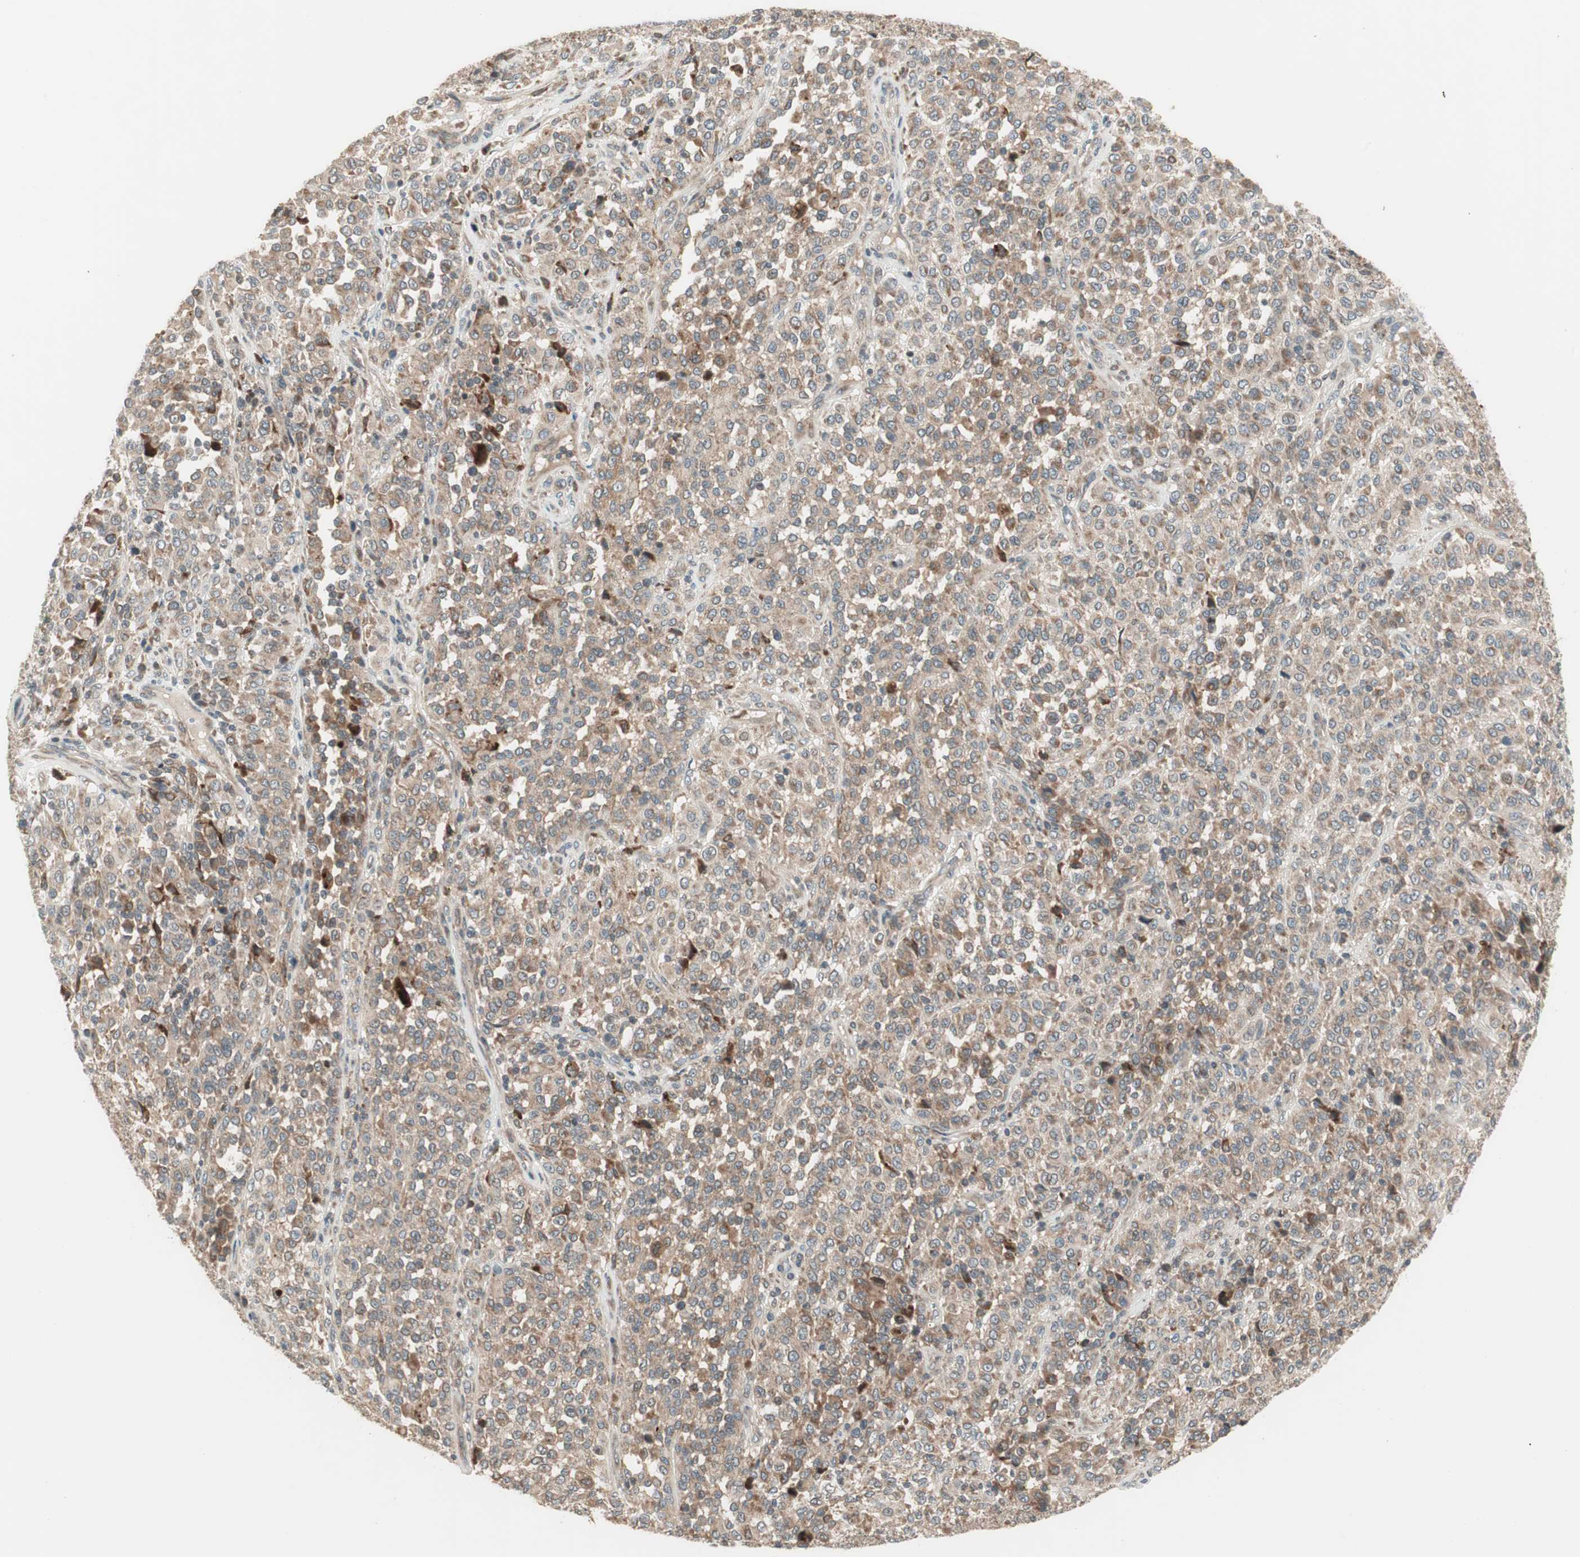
{"staining": {"intensity": "weak", "quantity": ">75%", "location": "cytoplasmic/membranous"}, "tissue": "melanoma", "cell_type": "Tumor cells", "image_type": "cancer", "snomed": [{"axis": "morphology", "description": "Malignant melanoma, Metastatic site"}, {"axis": "topography", "description": "Pancreas"}], "caption": "A brown stain labels weak cytoplasmic/membranous expression of a protein in malignant melanoma (metastatic site) tumor cells. (brown staining indicates protein expression, while blue staining denotes nuclei).", "gene": "SFRP1", "patient": {"sex": "female", "age": 30}}